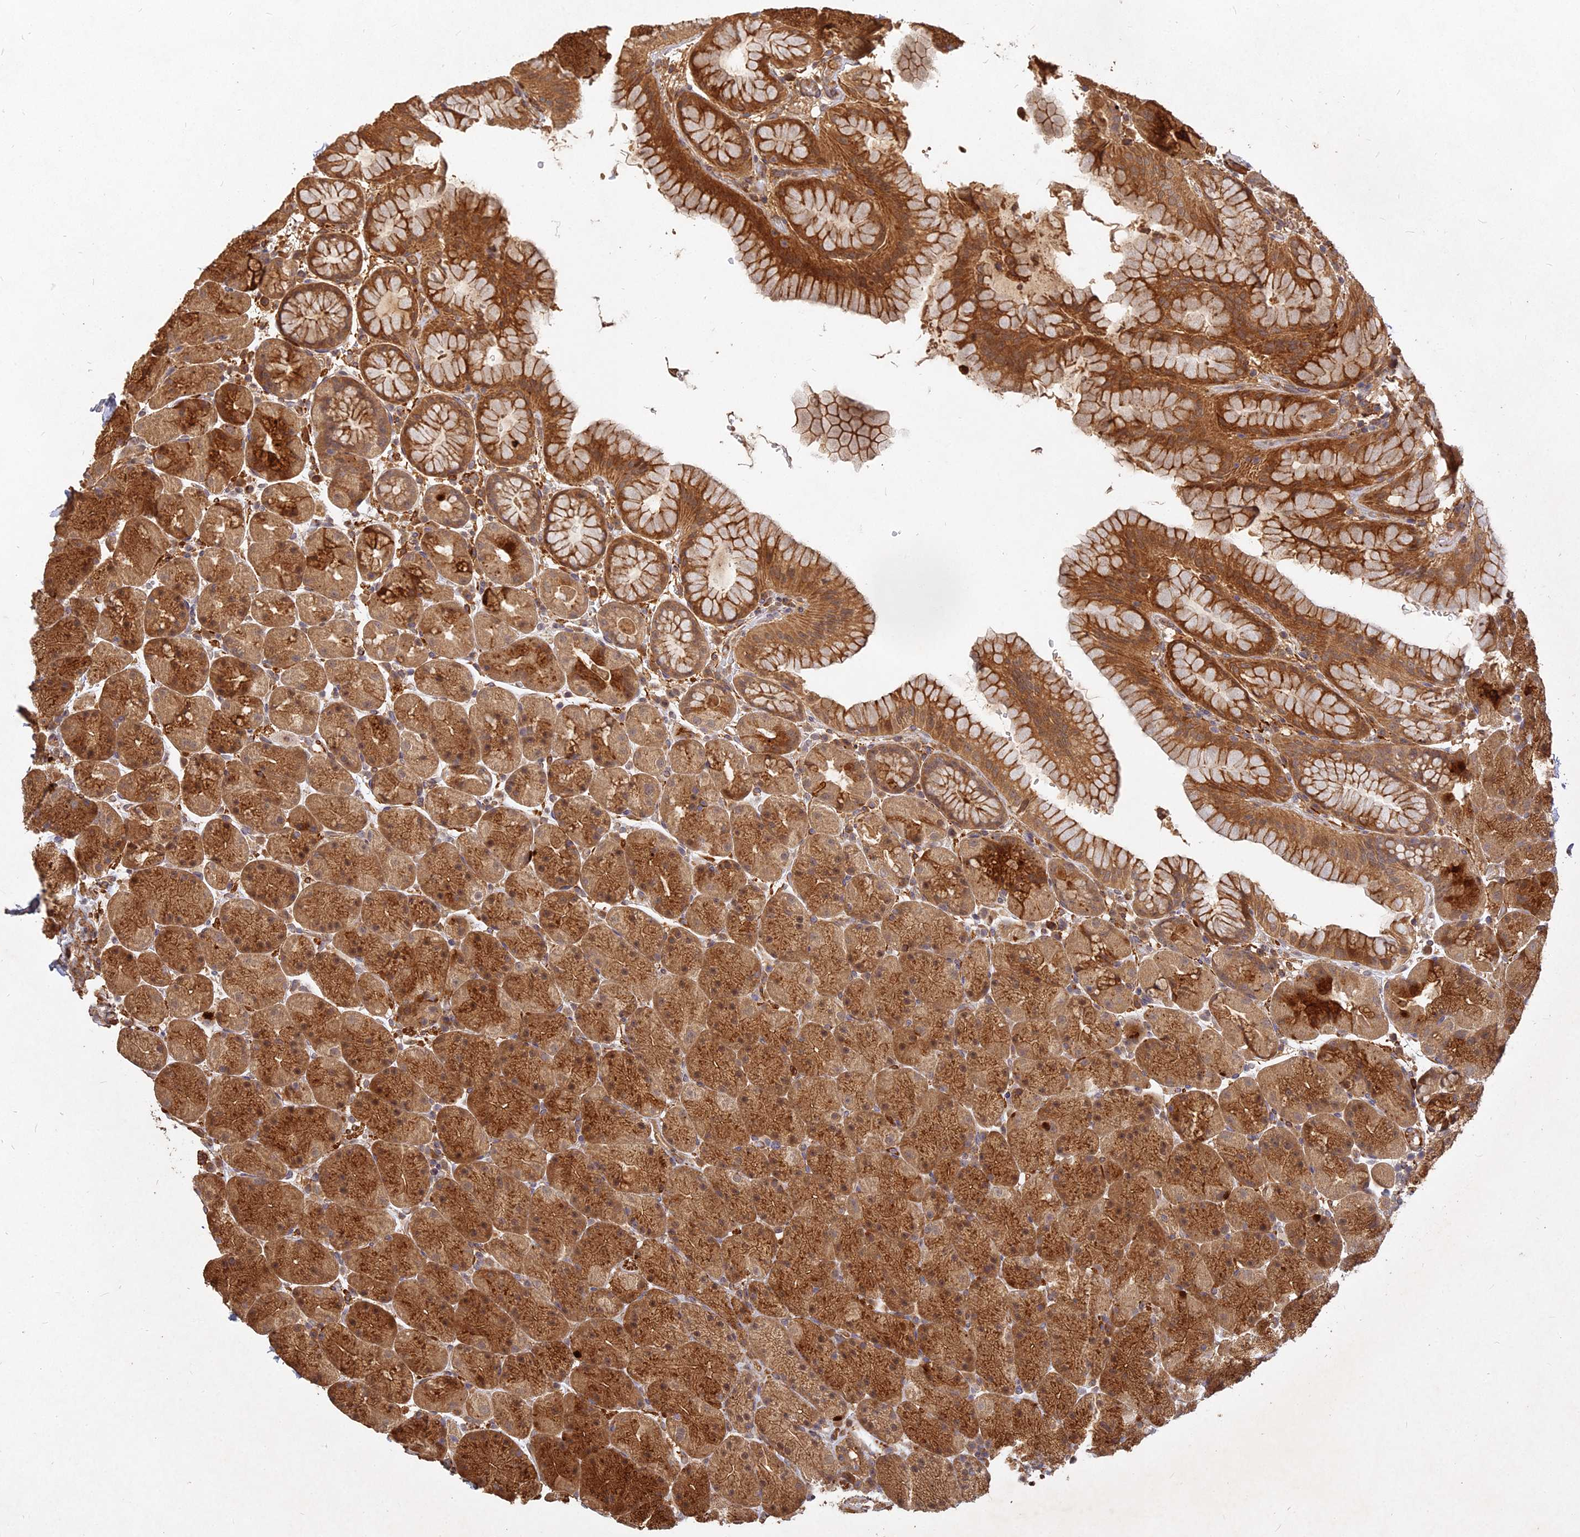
{"staining": {"intensity": "strong", "quantity": ">75%", "location": "cytoplasmic/membranous"}, "tissue": "stomach", "cell_type": "Glandular cells", "image_type": "normal", "snomed": [{"axis": "morphology", "description": "Normal tissue, NOS"}, {"axis": "topography", "description": "Stomach, upper"}, {"axis": "topography", "description": "Stomach, lower"}], "caption": "Stomach stained with a brown dye displays strong cytoplasmic/membranous positive positivity in about >75% of glandular cells.", "gene": "UBE2W", "patient": {"sex": "male", "age": 67}}